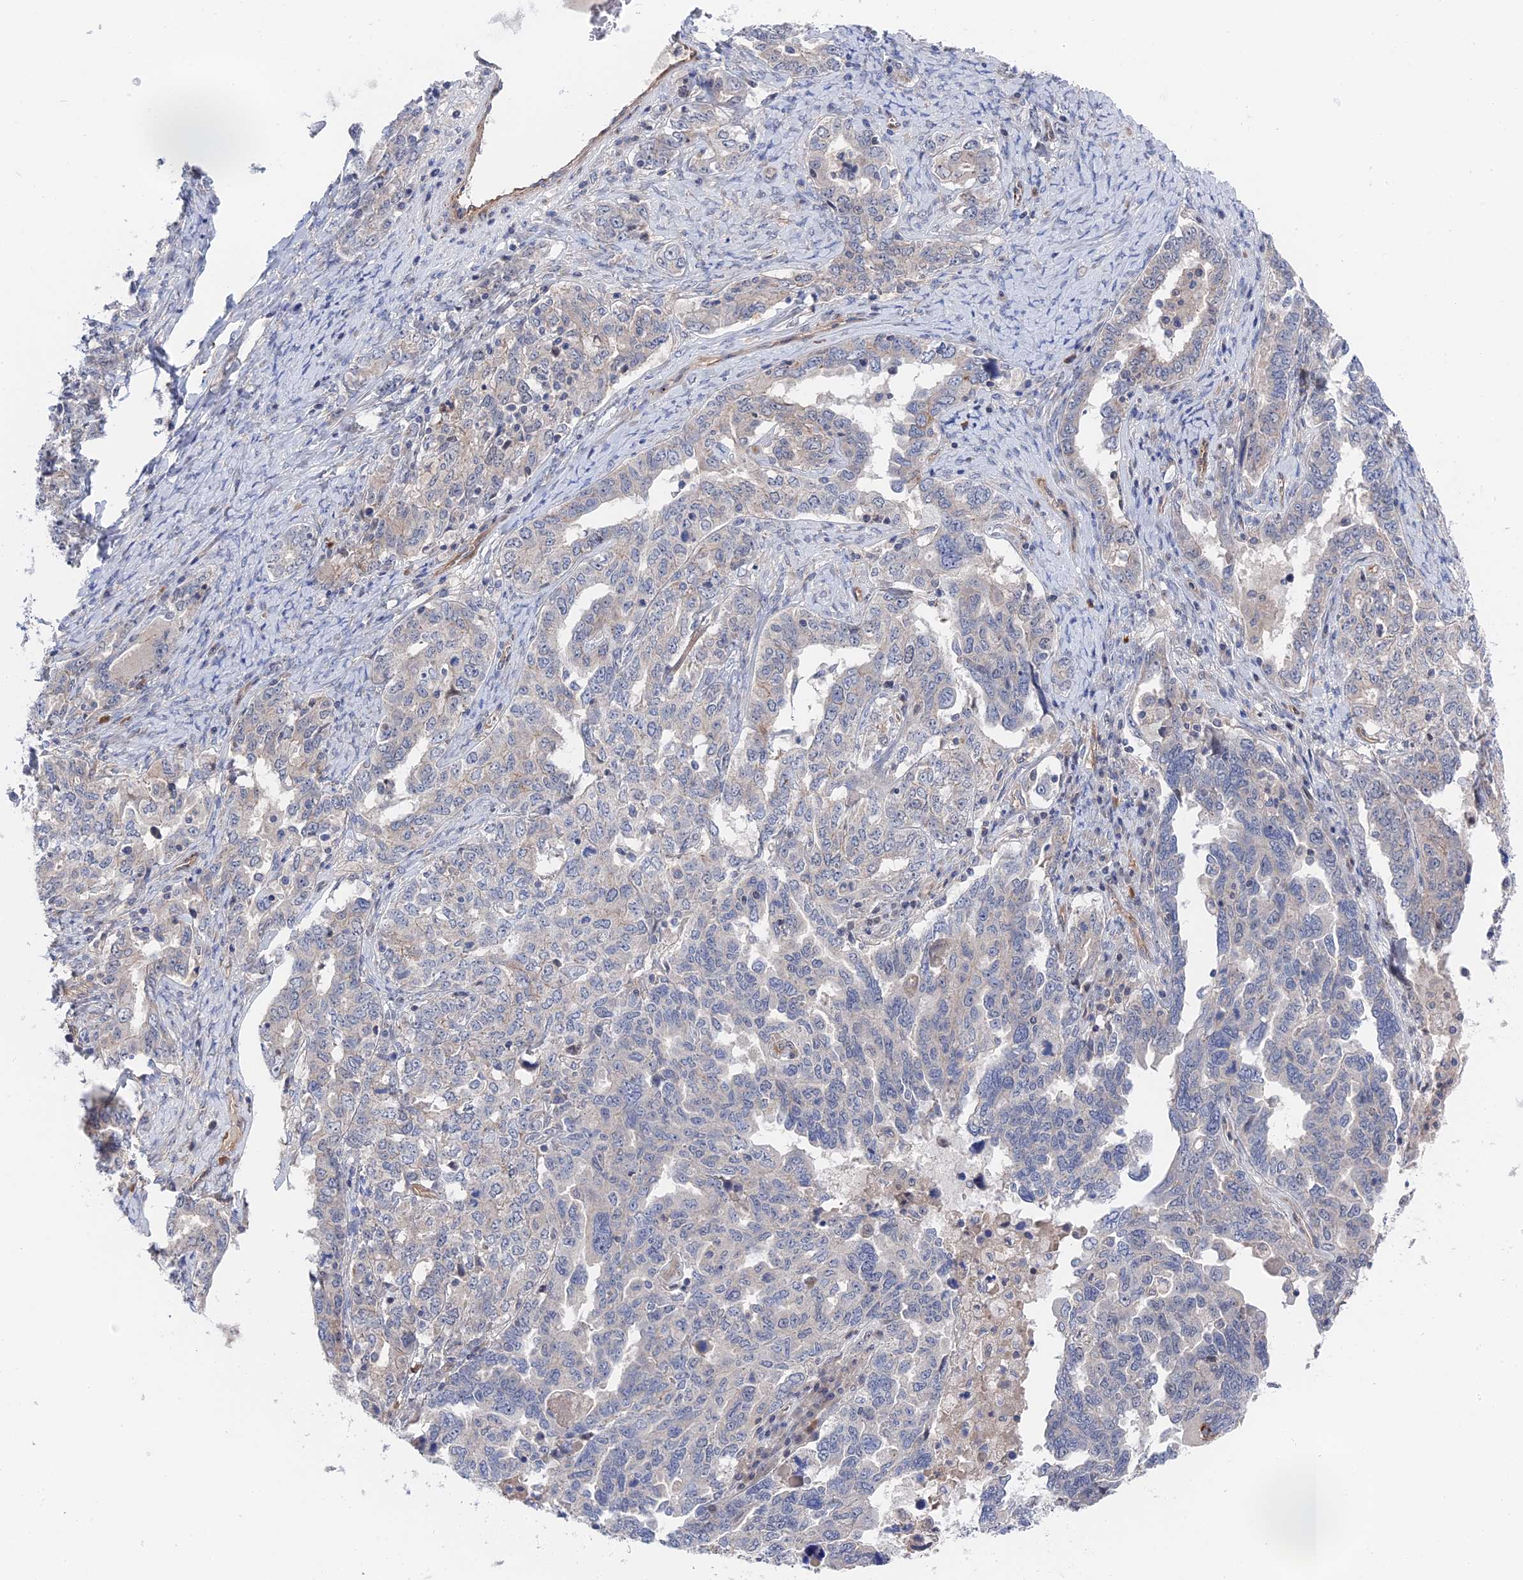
{"staining": {"intensity": "negative", "quantity": "none", "location": "none"}, "tissue": "ovarian cancer", "cell_type": "Tumor cells", "image_type": "cancer", "snomed": [{"axis": "morphology", "description": "Carcinoma, endometroid"}, {"axis": "topography", "description": "Ovary"}], "caption": "Endometroid carcinoma (ovarian) was stained to show a protein in brown. There is no significant staining in tumor cells.", "gene": "MTHFSD", "patient": {"sex": "female", "age": 62}}